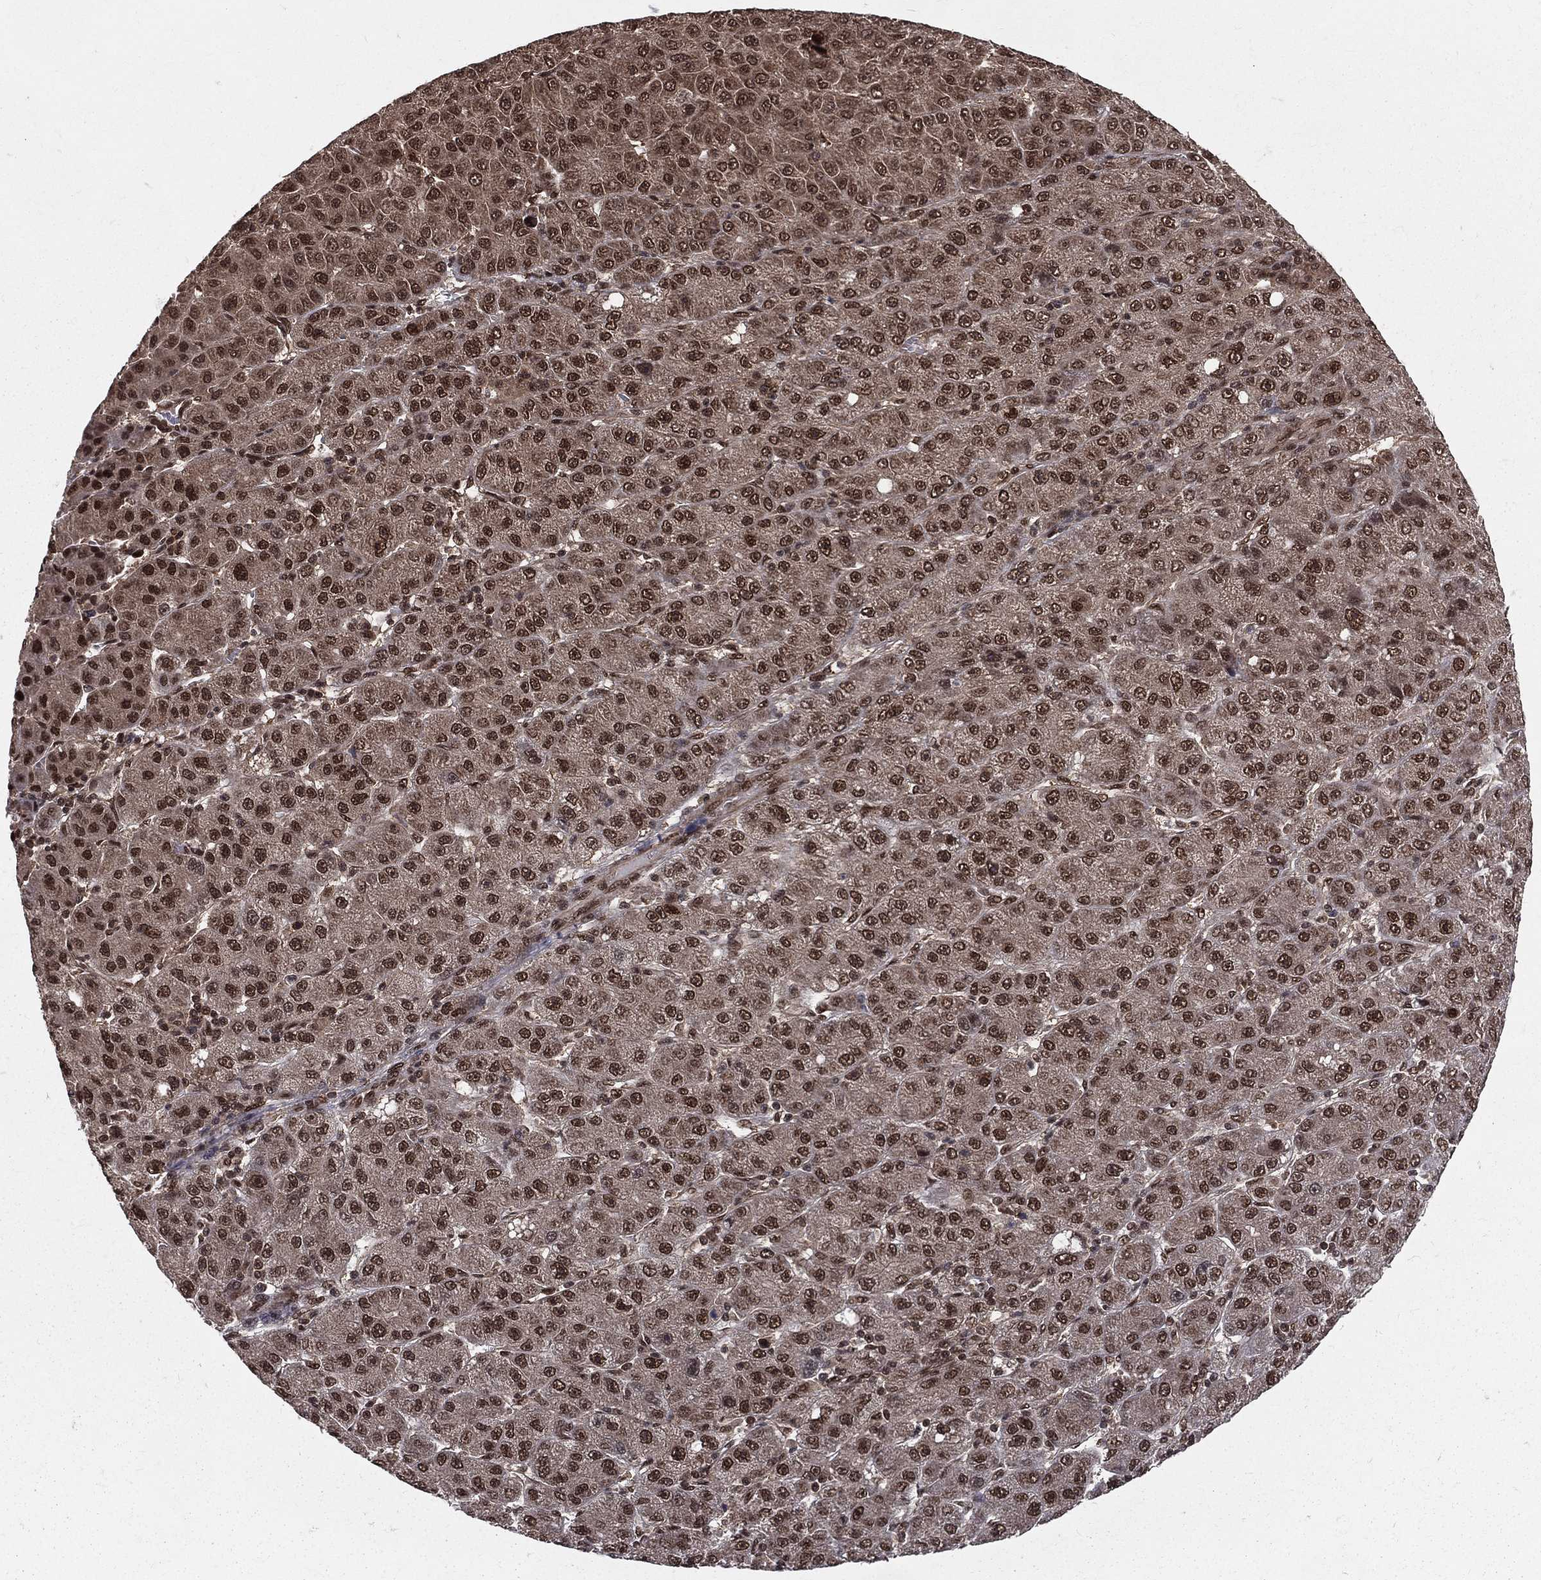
{"staining": {"intensity": "strong", "quantity": ">75%", "location": "nuclear"}, "tissue": "liver cancer", "cell_type": "Tumor cells", "image_type": "cancer", "snomed": [{"axis": "morphology", "description": "Carcinoma, Hepatocellular, NOS"}, {"axis": "topography", "description": "Liver"}], "caption": "Hepatocellular carcinoma (liver) stained with a protein marker reveals strong staining in tumor cells.", "gene": "COPS4", "patient": {"sex": "male", "age": 67}}